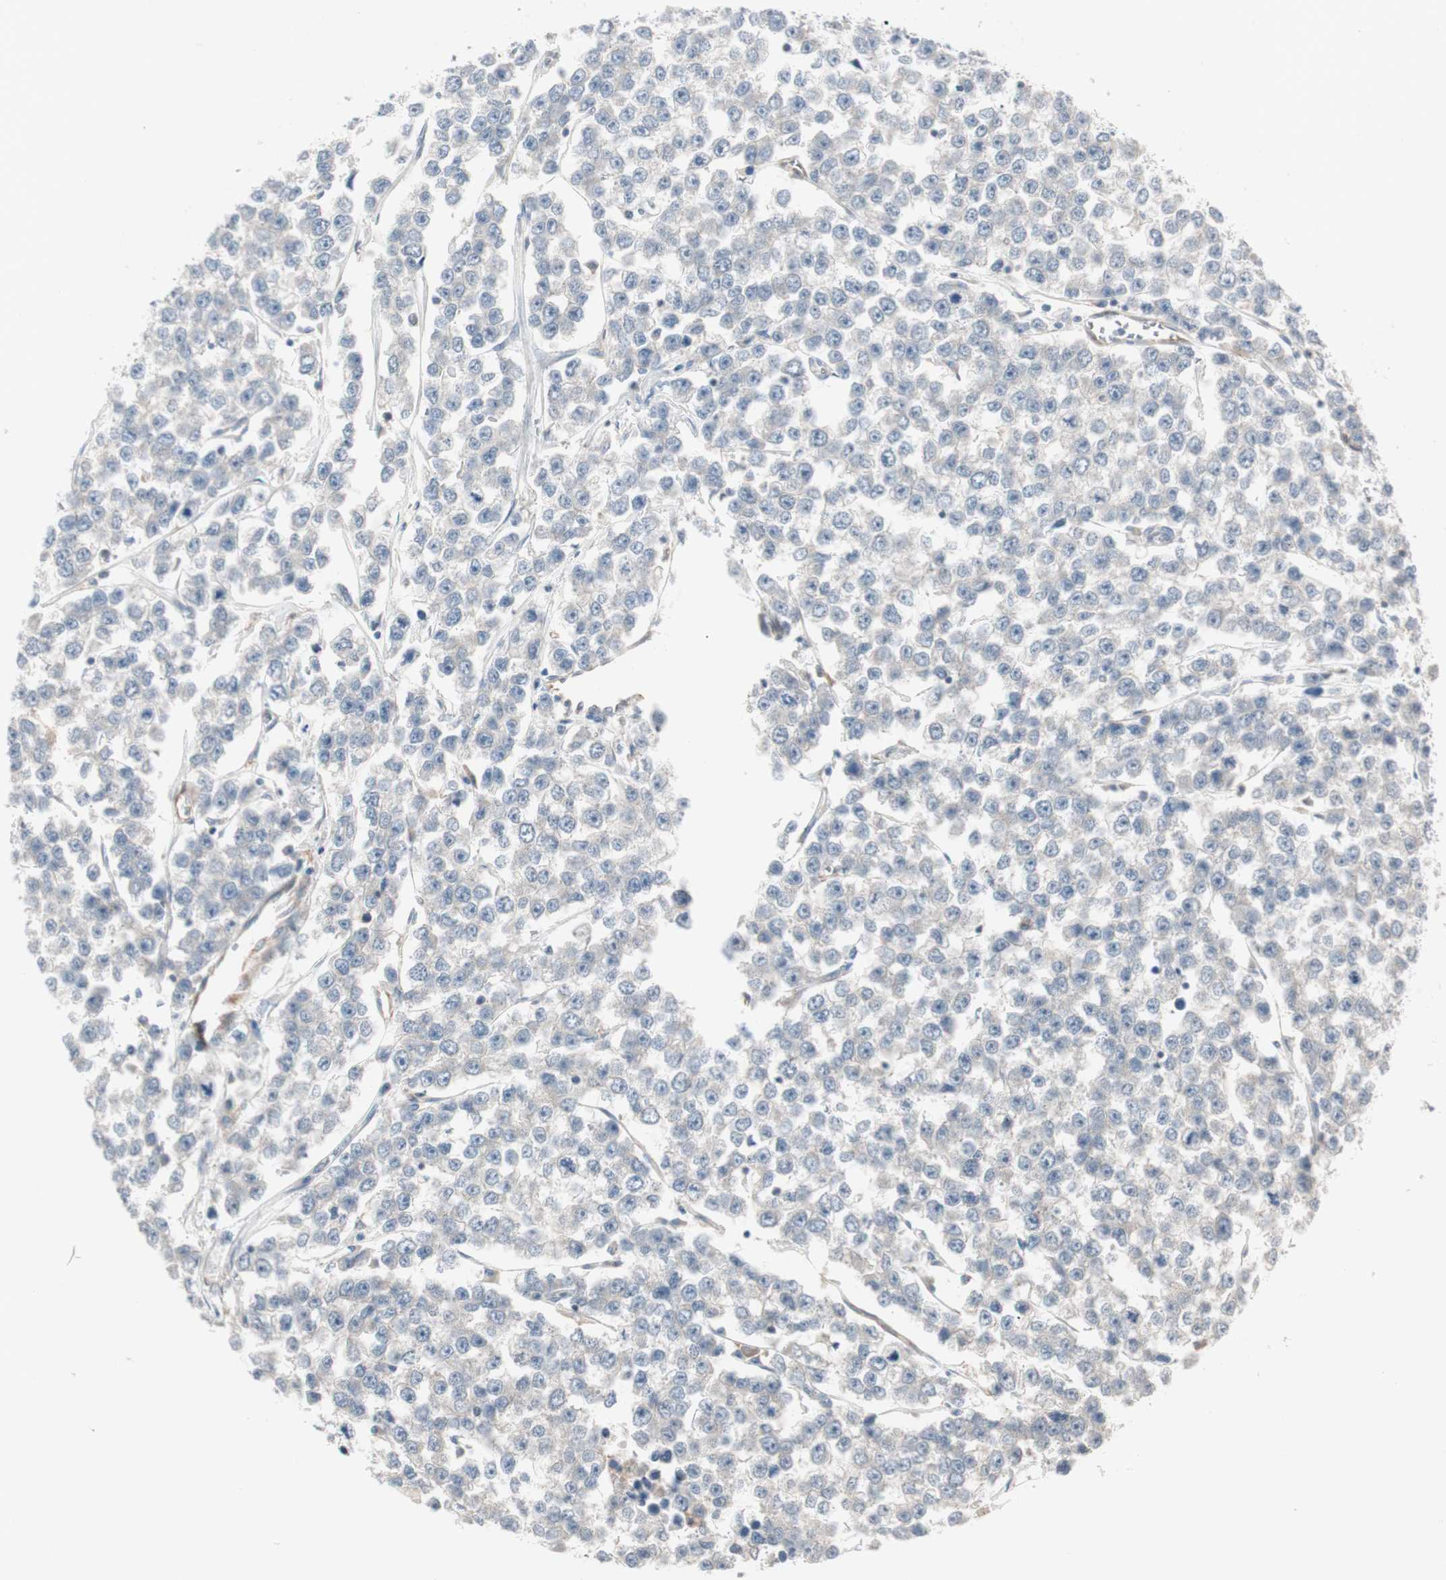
{"staining": {"intensity": "weak", "quantity": "25%-75%", "location": "cytoplasmic/membranous"}, "tissue": "testis cancer", "cell_type": "Tumor cells", "image_type": "cancer", "snomed": [{"axis": "morphology", "description": "Seminoma, NOS"}, {"axis": "morphology", "description": "Carcinoma, Embryonal, NOS"}, {"axis": "topography", "description": "Testis"}], "caption": "Protein staining demonstrates weak cytoplasmic/membranous positivity in about 25%-75% of tumor cells in seminoma (testis). (IHC, brightfield microscopy, high magnification).", "gene": "STAB1", "patient": {"sex": "male", "age": 52}}